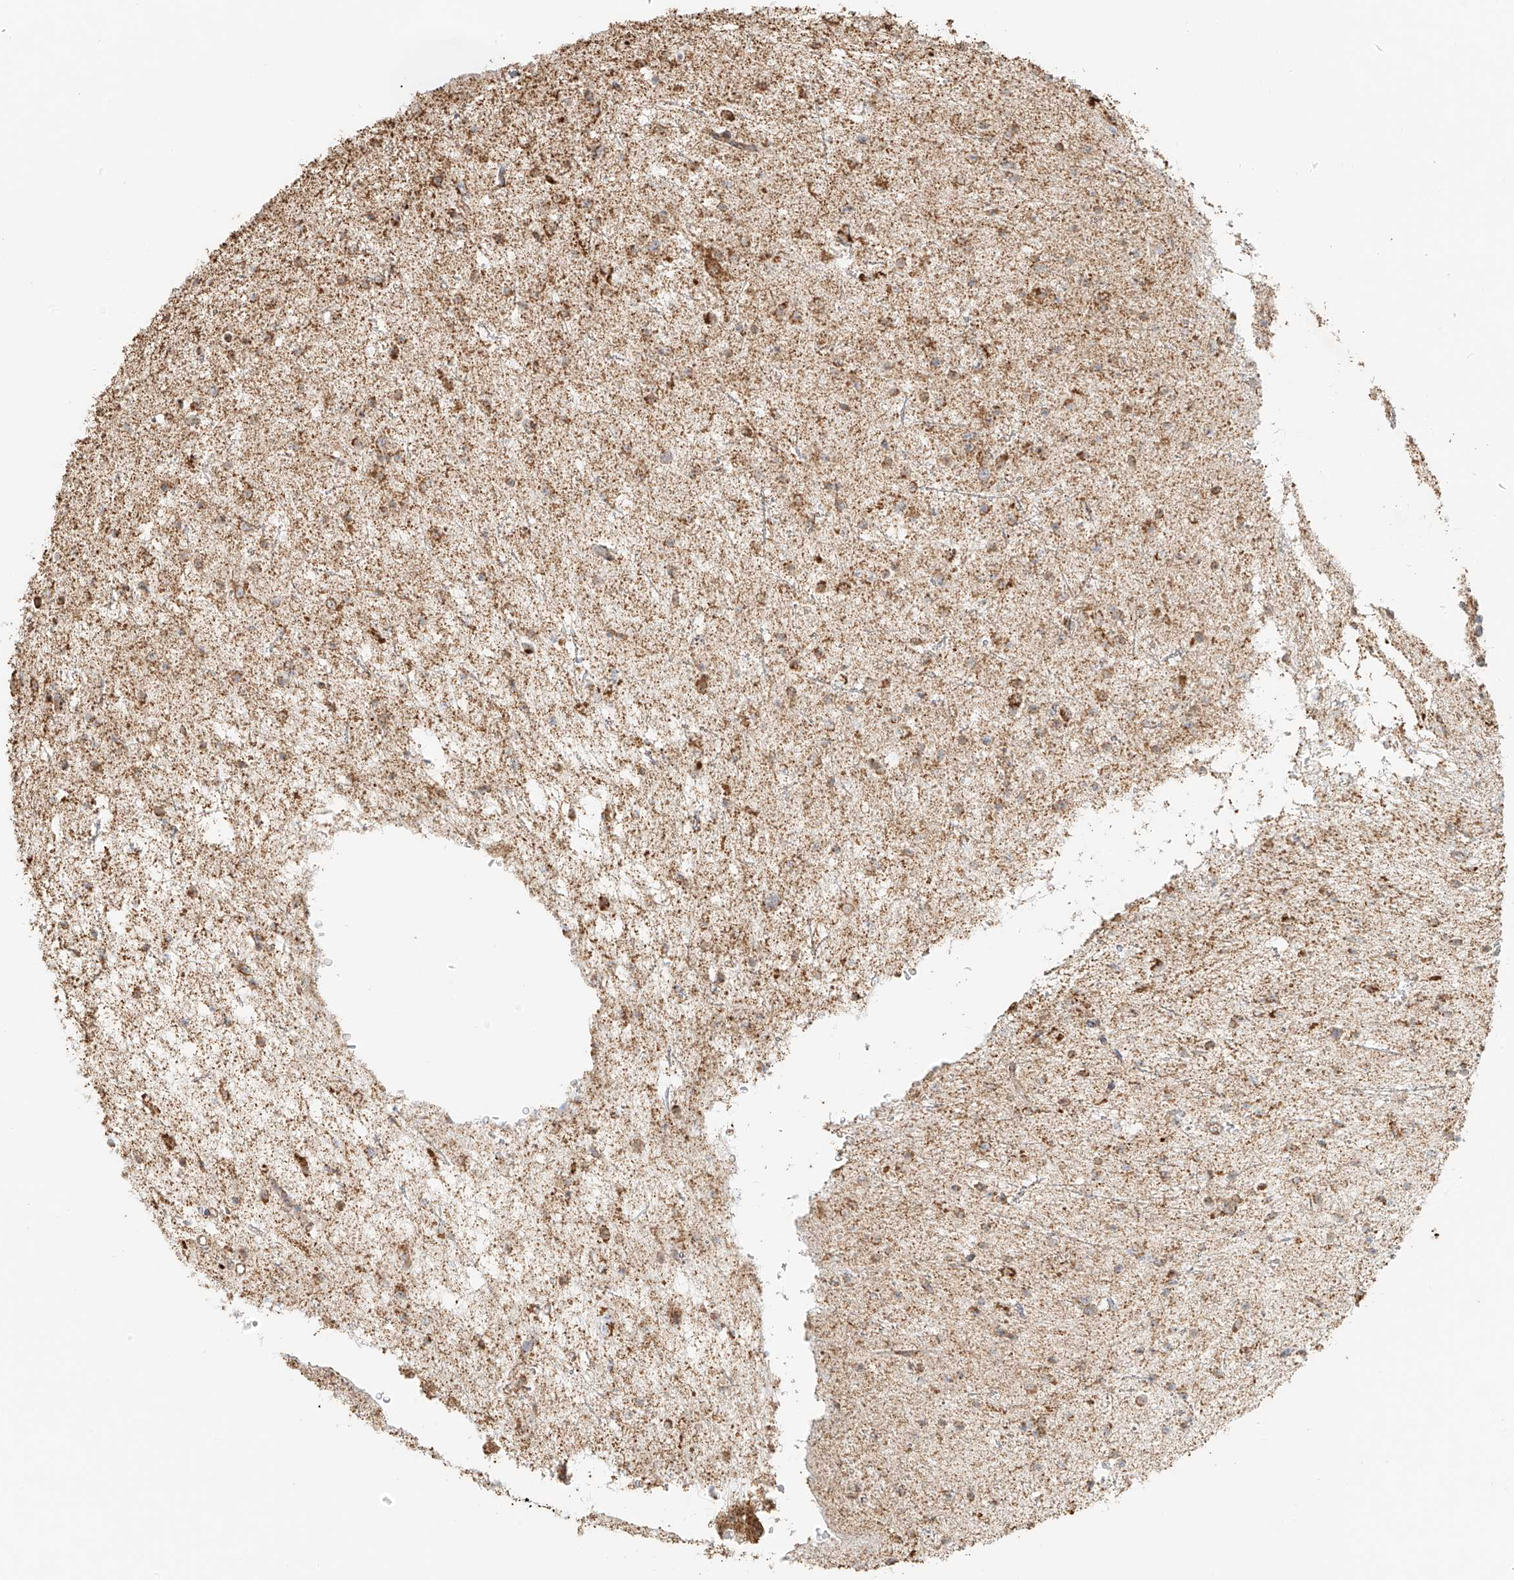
{"staining": {"intensity": "moderate", "quantity": "25%-75%", "location": "cytoplasmic/membranous"}, "tissue": "glioma", "cell_type": "Tumor cells", "image_type": "cancer", "snomed": [{"axis": "morphology", "description": "Glioma, malignant, Low grade"}, {"axis": "topography", "description": "Brain"}], "caption": "IHC micrograph of glioma stained for a protein (brown), which demonstrates medium levels of moderate cytoplasmic/membranous positivity in approximately 25%-75% of tumor cells.", "gene": "MIPEP", "patient": {"sex": "female", "age": 37}}